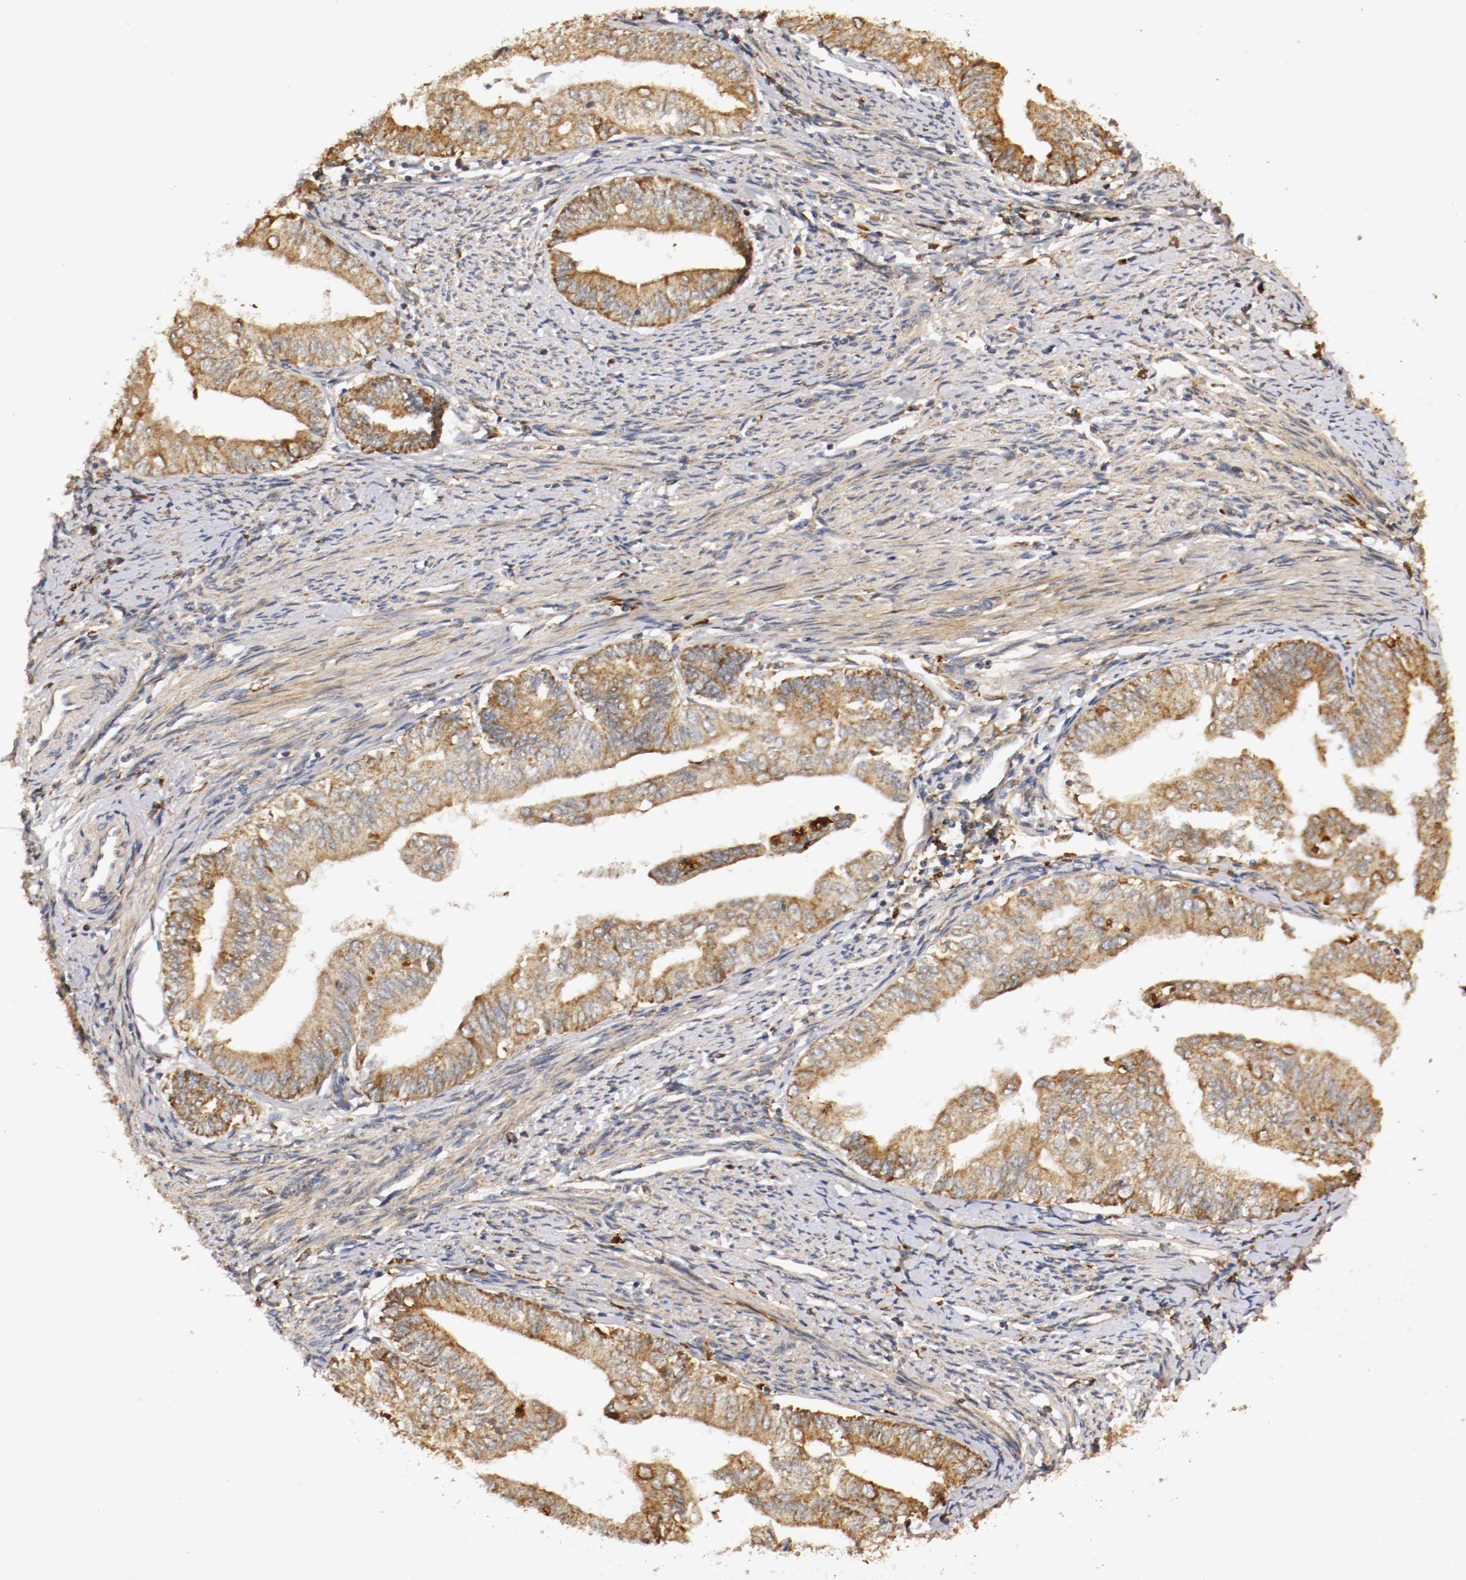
{"staining": {"intensity": "strong", "quantity": ">75%", "location": "cytoplasmic/membranous"}, "tissue": "endometrial cancer", "cell_type": "Tumor cells", "image_type": "cancer", "snomed": [{"axis": "morphology", "description": "Adenocarcinoma, NOS"}, {"axis": "topography", "description": "Endometrium"}], "caption": "Immunohistochemistry staining of endometrial adenocarcinoma, which exhibits high levels of strong cytoplasmic/membranous staining in about >75% of tumor cells indicating strong cytoplasmic/membranous protein positivity. The staining was performed using DAB (3,3'-diaminobenzidine) (brown) for protein detection and nuclei were counterstained in hematoxylin (blue).", "gene": "VEZT", "patient": {"sex": "female", "age": 66}}